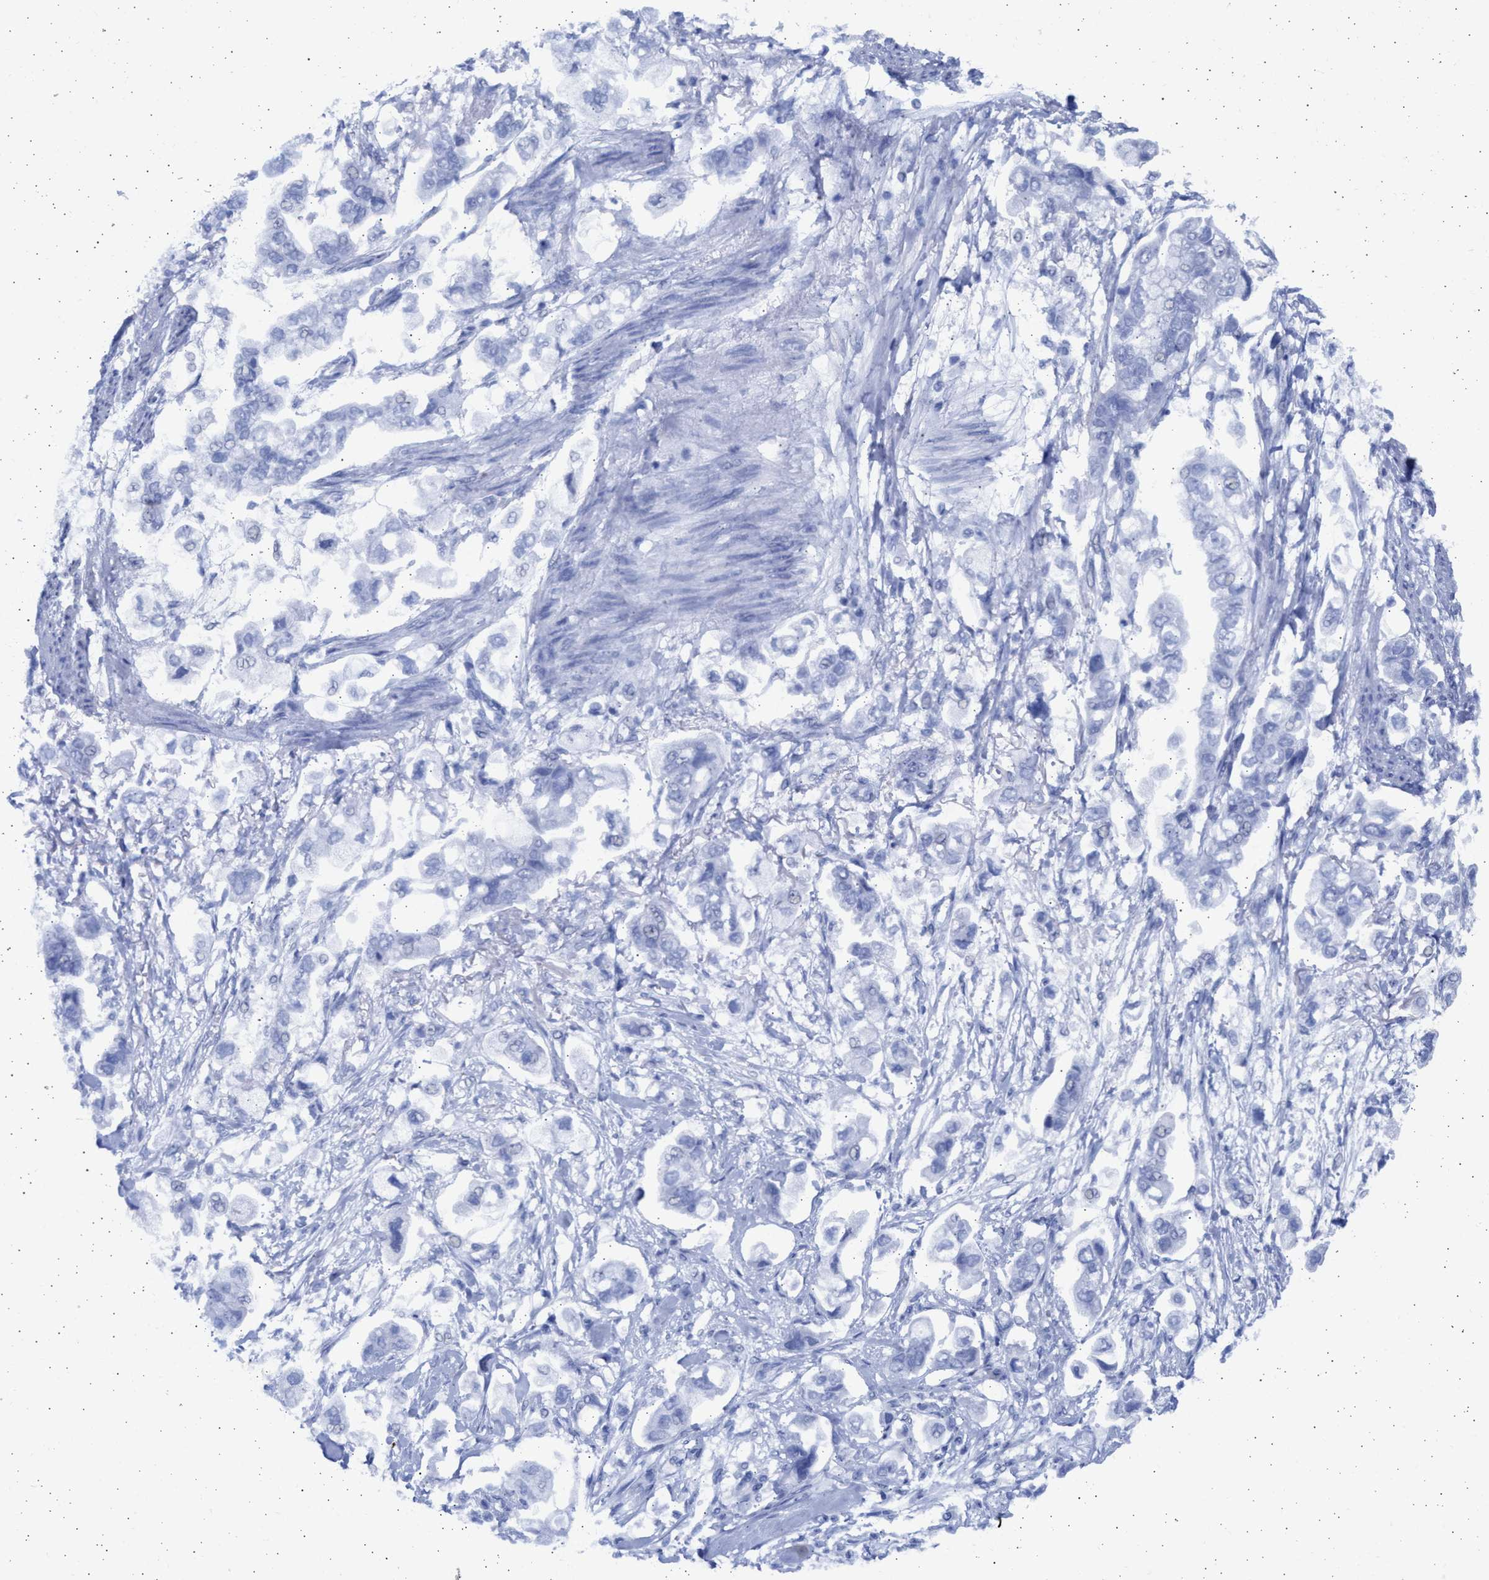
{"staining": {"intensity": "negative", "quantity": "none", "location": "none"}, "tissue": "stomach cancer", "cell_type": "Tumor cells", "image_type": "cancer", "snomed": [{"axis": "morphology", "description": "Adenocarcinoma, NOS"}, {"axis": "topography", "description": "Stomach"}], "caption": "IHC of stomach cancer exhibits no staining in tumor cells.", "gene": "ALDOC", "patient": {"sex": "male", "age": 62}}